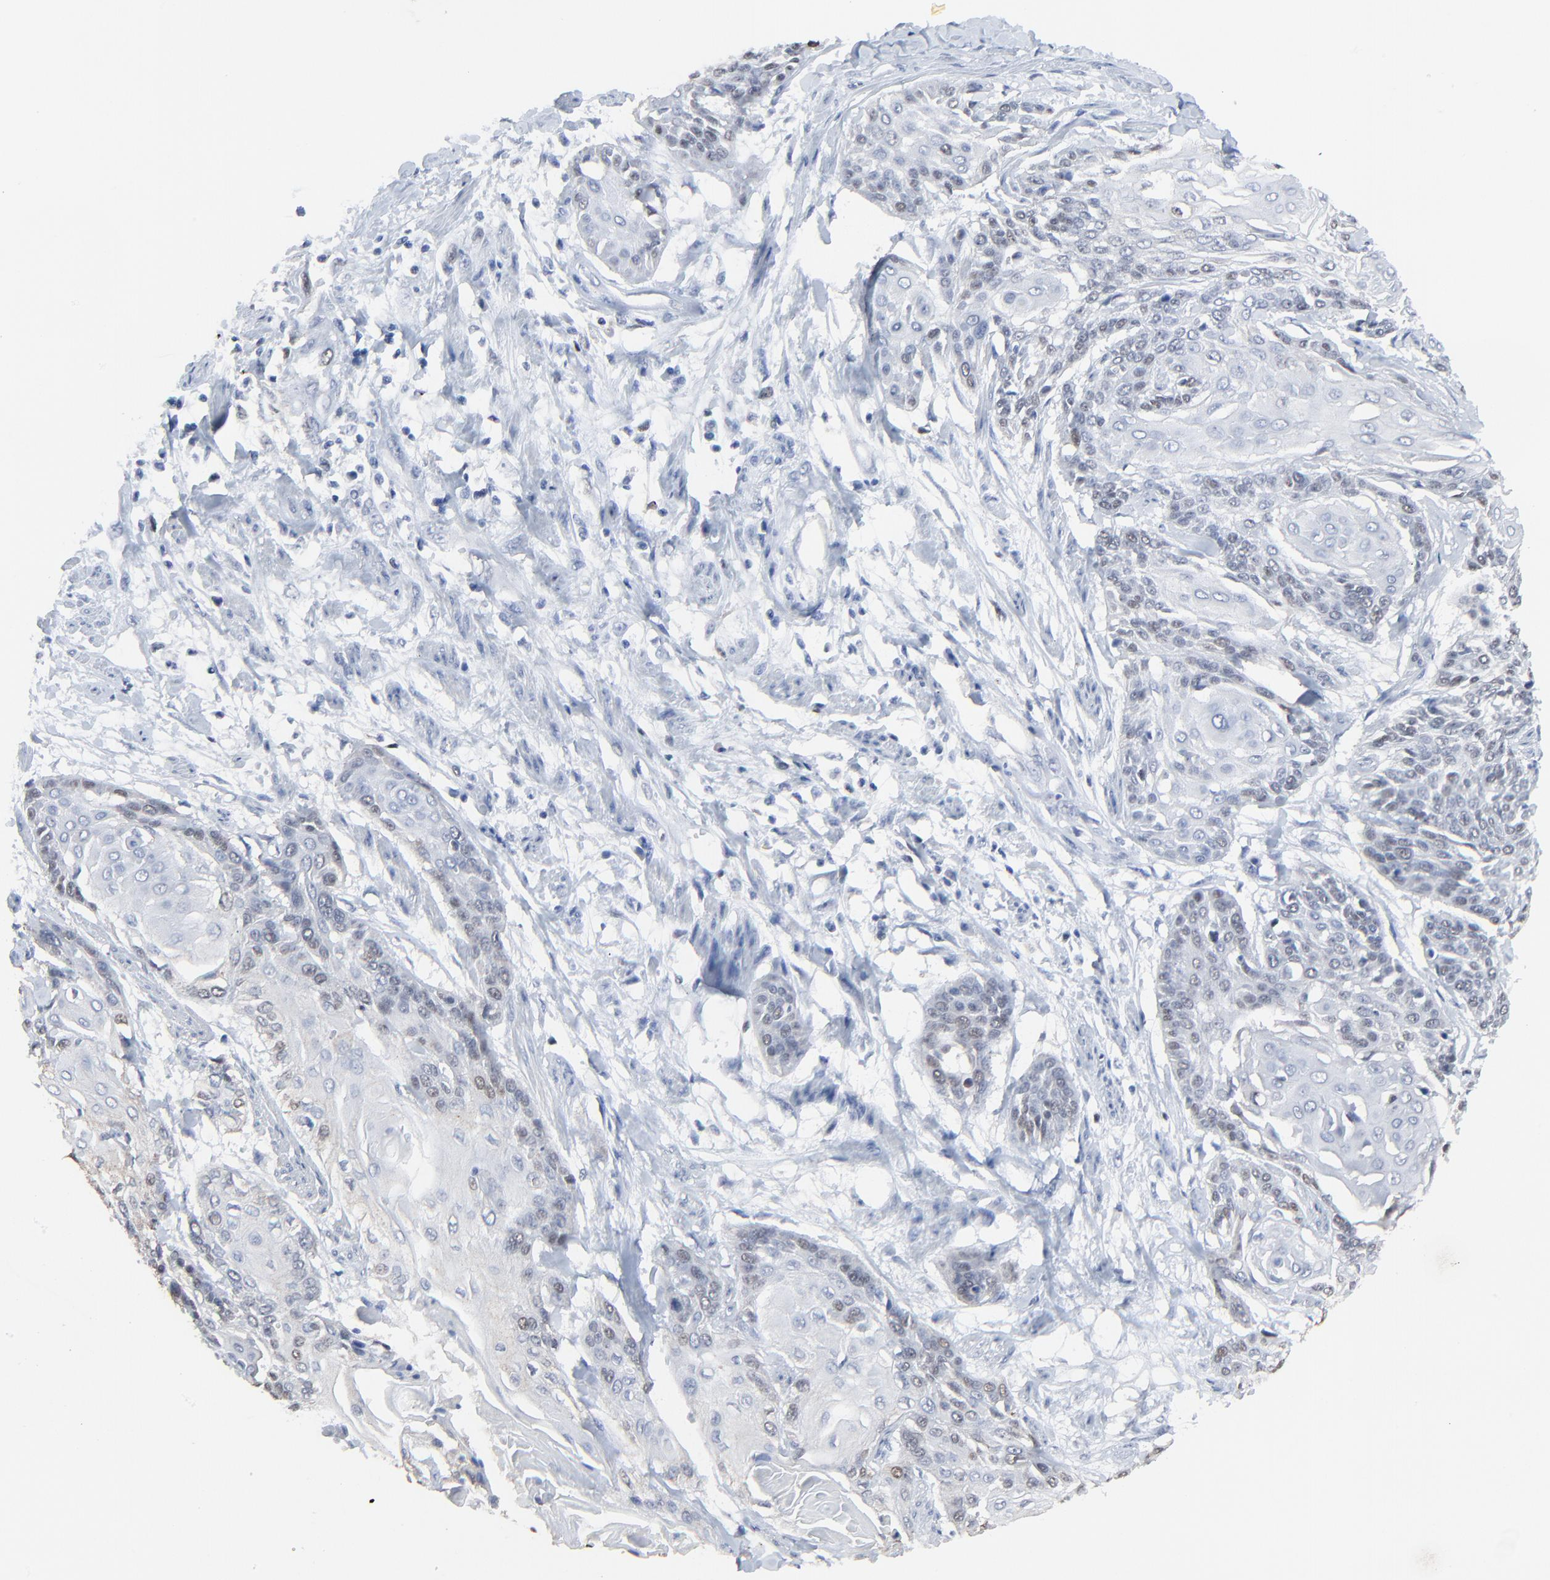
{"staining": {"intensity": "weak", "quantity": "<25%", "location": "nuclear"}, "tissue": "cervical cancer", "cell_type": "Tumor cells", "image_type": "cancer", "snomed": [{"axis": "morphology", "description": "Squamous cell carcinoma, NOS"}, {"axis": "topography", "description": "Cervix"}], "caption": "Tumor cells show no significant protein positivity in squamous cell carcinoma (cervical).", "gene": "BIRC3", "patient": {"sex": "female", "age": 57}}